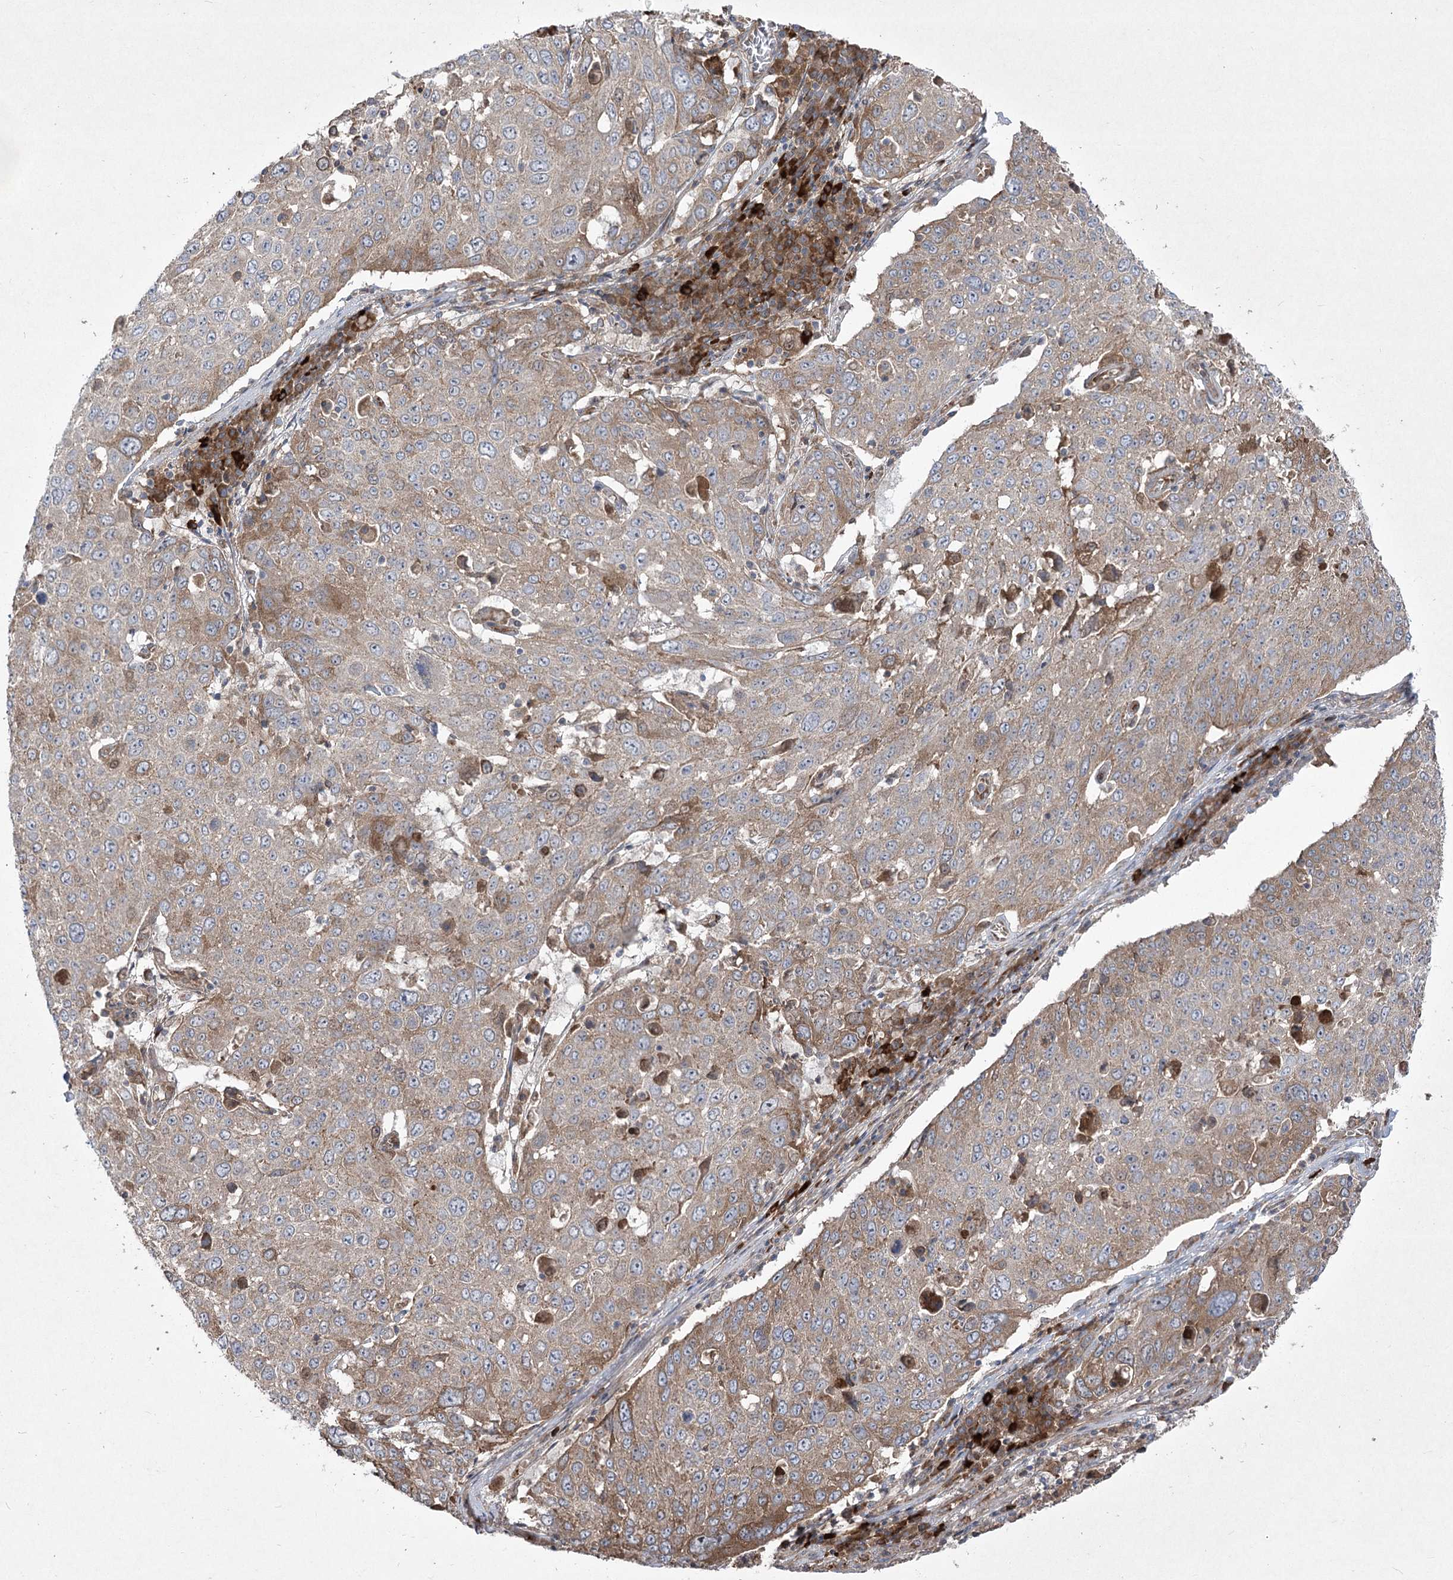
{"staining": {"intensity": "weak", "quantity": ">75%", "location": "cytoplasmic/membranous"}, "tissue": "lung cancer", "cell_type": "Tumor cells", "image_type": "cancer", "snomed": [{"axis": "morphology", "description": "Squamous cell carcinoma, NOS"}, {"axis": "topography", "description": "Lung"}], "caption": "Tumor cells reveal low levels of weak cytoplasmic/membranous positivity in approximately >75% of cells in human lung cancer (squamous cell carcinoma).", "gene": "PLEKHA5", "patient": {"sex": "male", "age": 65}}